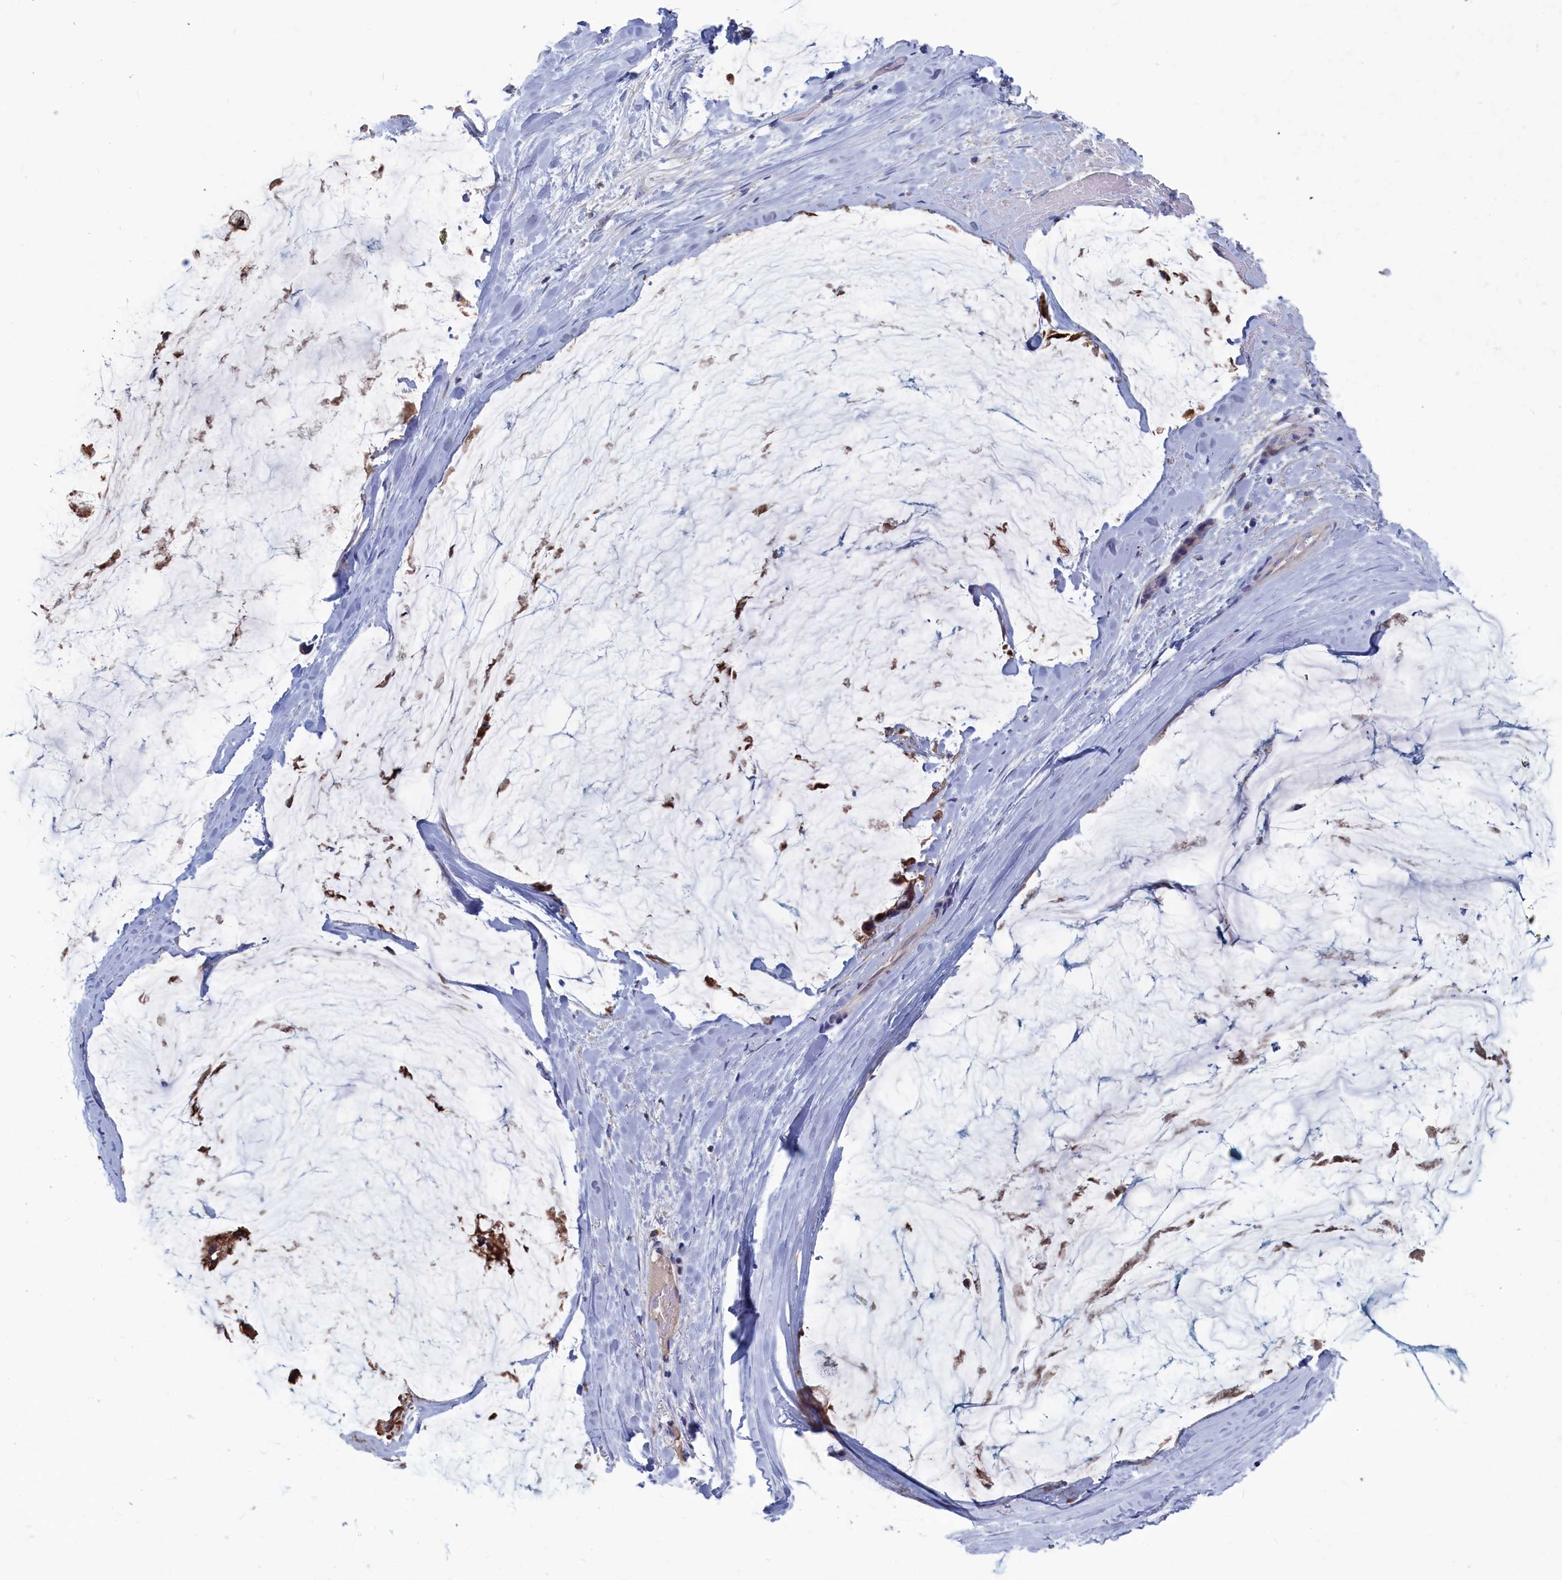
{"staining": {"intensity": "moderate", "quantity": "25%-75%", "location": "cytoplasmic/membranous"}, "tissue": "ovarian cancer", "cell_type": "Tumor cells", "image_type": "cancer", "snomed": [{"axis": "morphology", "description": "Cystadenocarcinoma, mucinous, NOS"}, {"axis": "topography", "description": "Ovary"}], "caption": "Protein analysis of ovarian cancer (mucinous cystadenocarcinoma) tissue reveals moderate cytoplasmic/membranous positivity in about 25%-75% of tumor cells. (DAB (3,3'-diaminobenzidine) = brown stain, brightfield microscopy at high magnification).", "gene": "CEND1", "patient": {"sex": "female", "age": 39}}